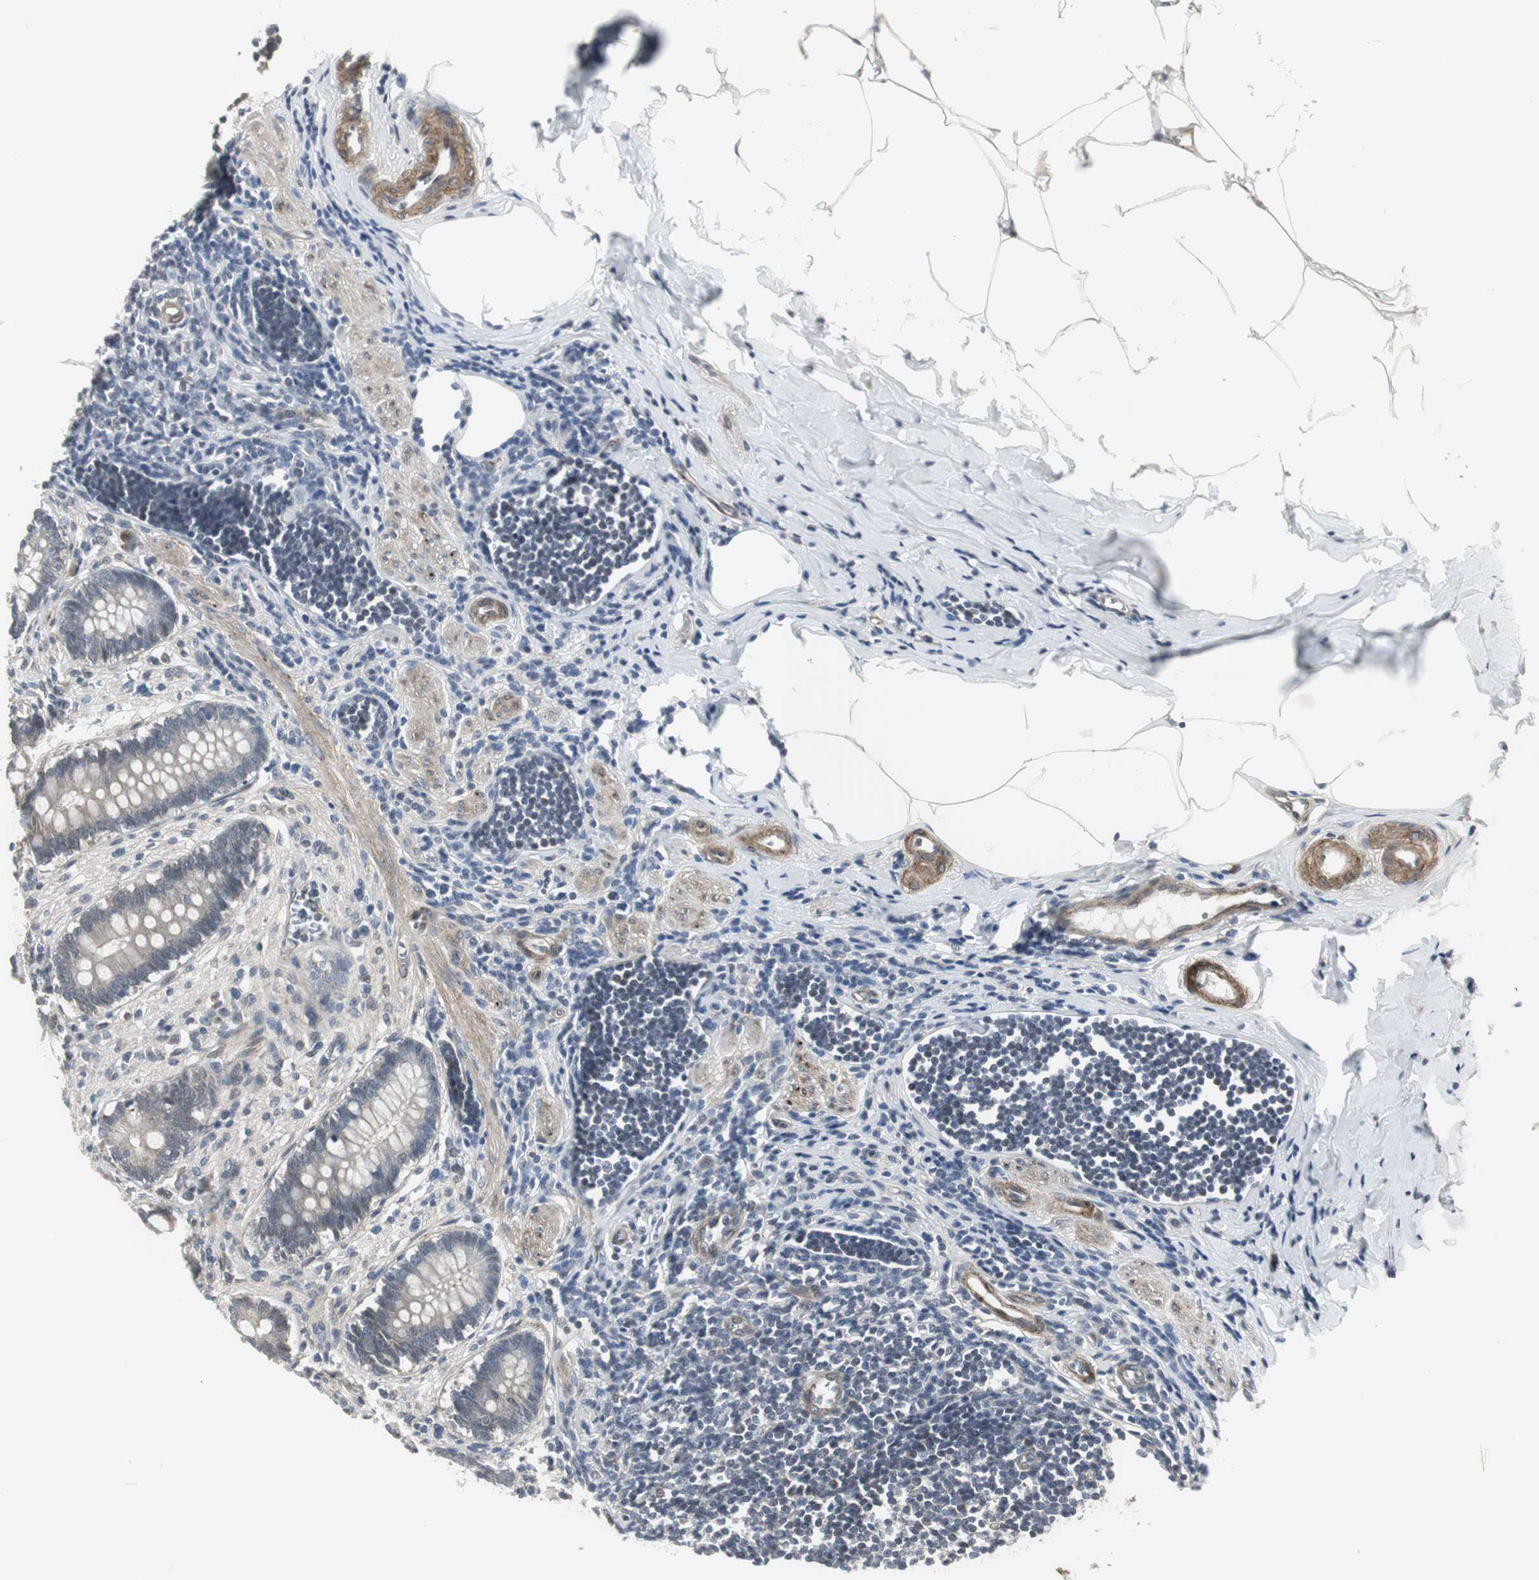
{"staining": {"intensity": "weak", "quantity": "25%-75%", "location": "cytoplasmic/membranous"}, "tissue": "appendix", "cell_type": "Glandular cells", "image_type": "normal", "snomed": [{"axis": "morphology", "description": "Normal tissue, NOS"}, {"axis": "topography", "description": "Appendix"}], "caption": "Weak cytoplasmic/membranous protein staining is identified in about 25%-75% of glandular cells in appendix. (IHC, brightfield microscopy, high magnification).", "gene": "SCYL3", "patient": {"sex": "female", "age": 50}}